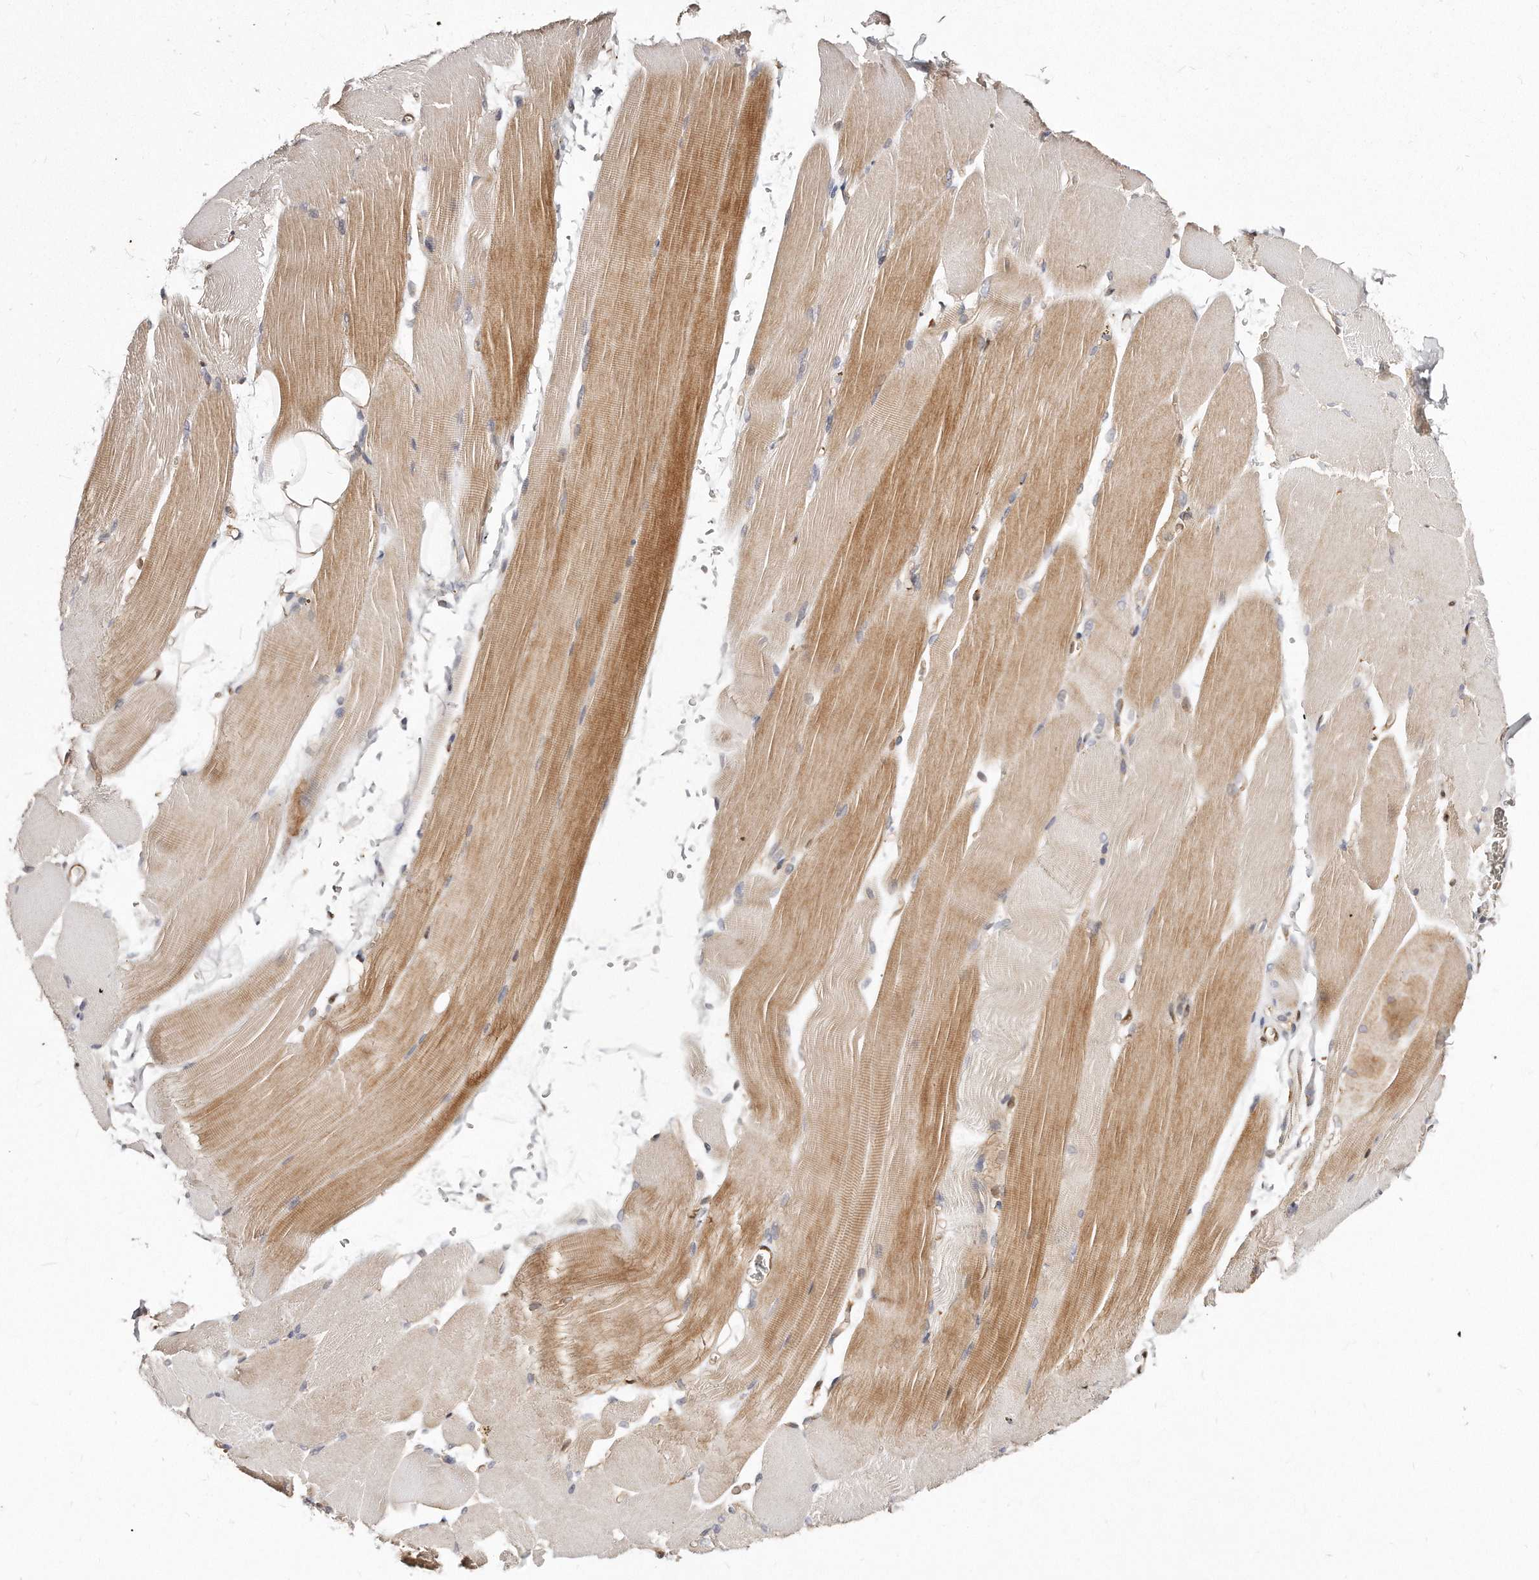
{"staining": {"intensity": "moderate", "quantity": "25%-75%", "location": "cytoplasmic/membranous"}, "tissue": "skeletal muscle", "cell_type": "Myocytes", "image_type": "normal", "snomed": [{"axis": "morphology", "description": "Normal tissue, NOS"}, {"axis": "topography", "description": "Skeletal muscle"}, {"axis": "topography", "description": "Parathyroid gland"}], "caption": "Immunohistochemistry (IHC) of normal skeletal muscle shows medium levels of moderate cytoplasmic/membranous staining in approximately 25%-75% of myocytes. (Brightfield microscopy of DAB IHC at high magnification).", "gene": "GBP4", "patient": {"sex": "female", "age": 37}}